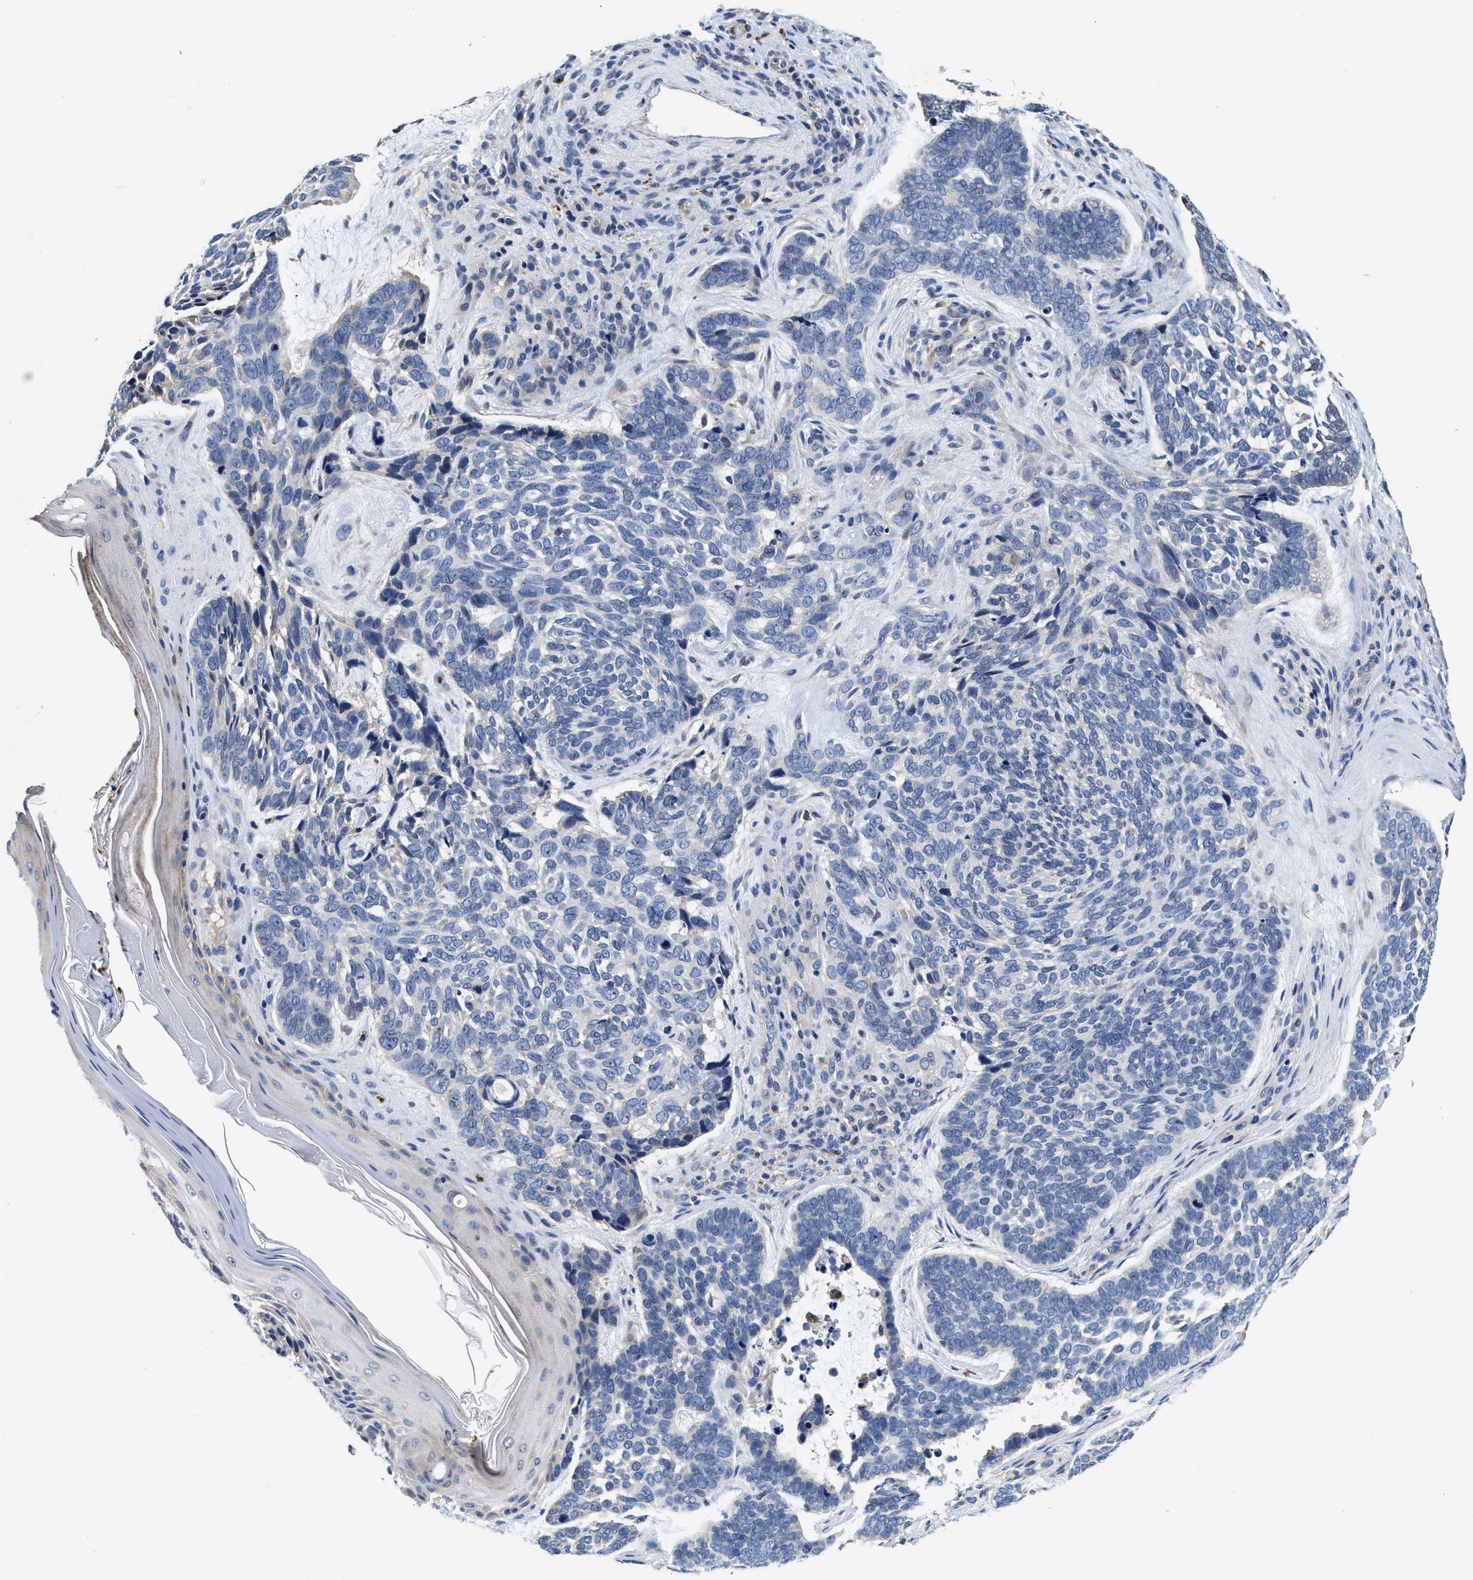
{"staining": {"intensity": "negative", "quantity": "none", "location": "none"}, "tissue": "skin cancer", "cell_type": "Tumor cells", "image_type": "cancer", "snomed": [{"axis": "morphology", "description": "Basal cell carcinoma"}, {"axis": "topography", "description": "Skin"}, {"axis": "topography", "description": "Skin of head"}], "caption": "Skin basal cell carcinoma was stained to show a protein in brown. There is no significant expression in tumor cells. Nuclei are stained in blue.", "gene": "ANKIB1", "patient": {"sex": "female", "age": 85}}